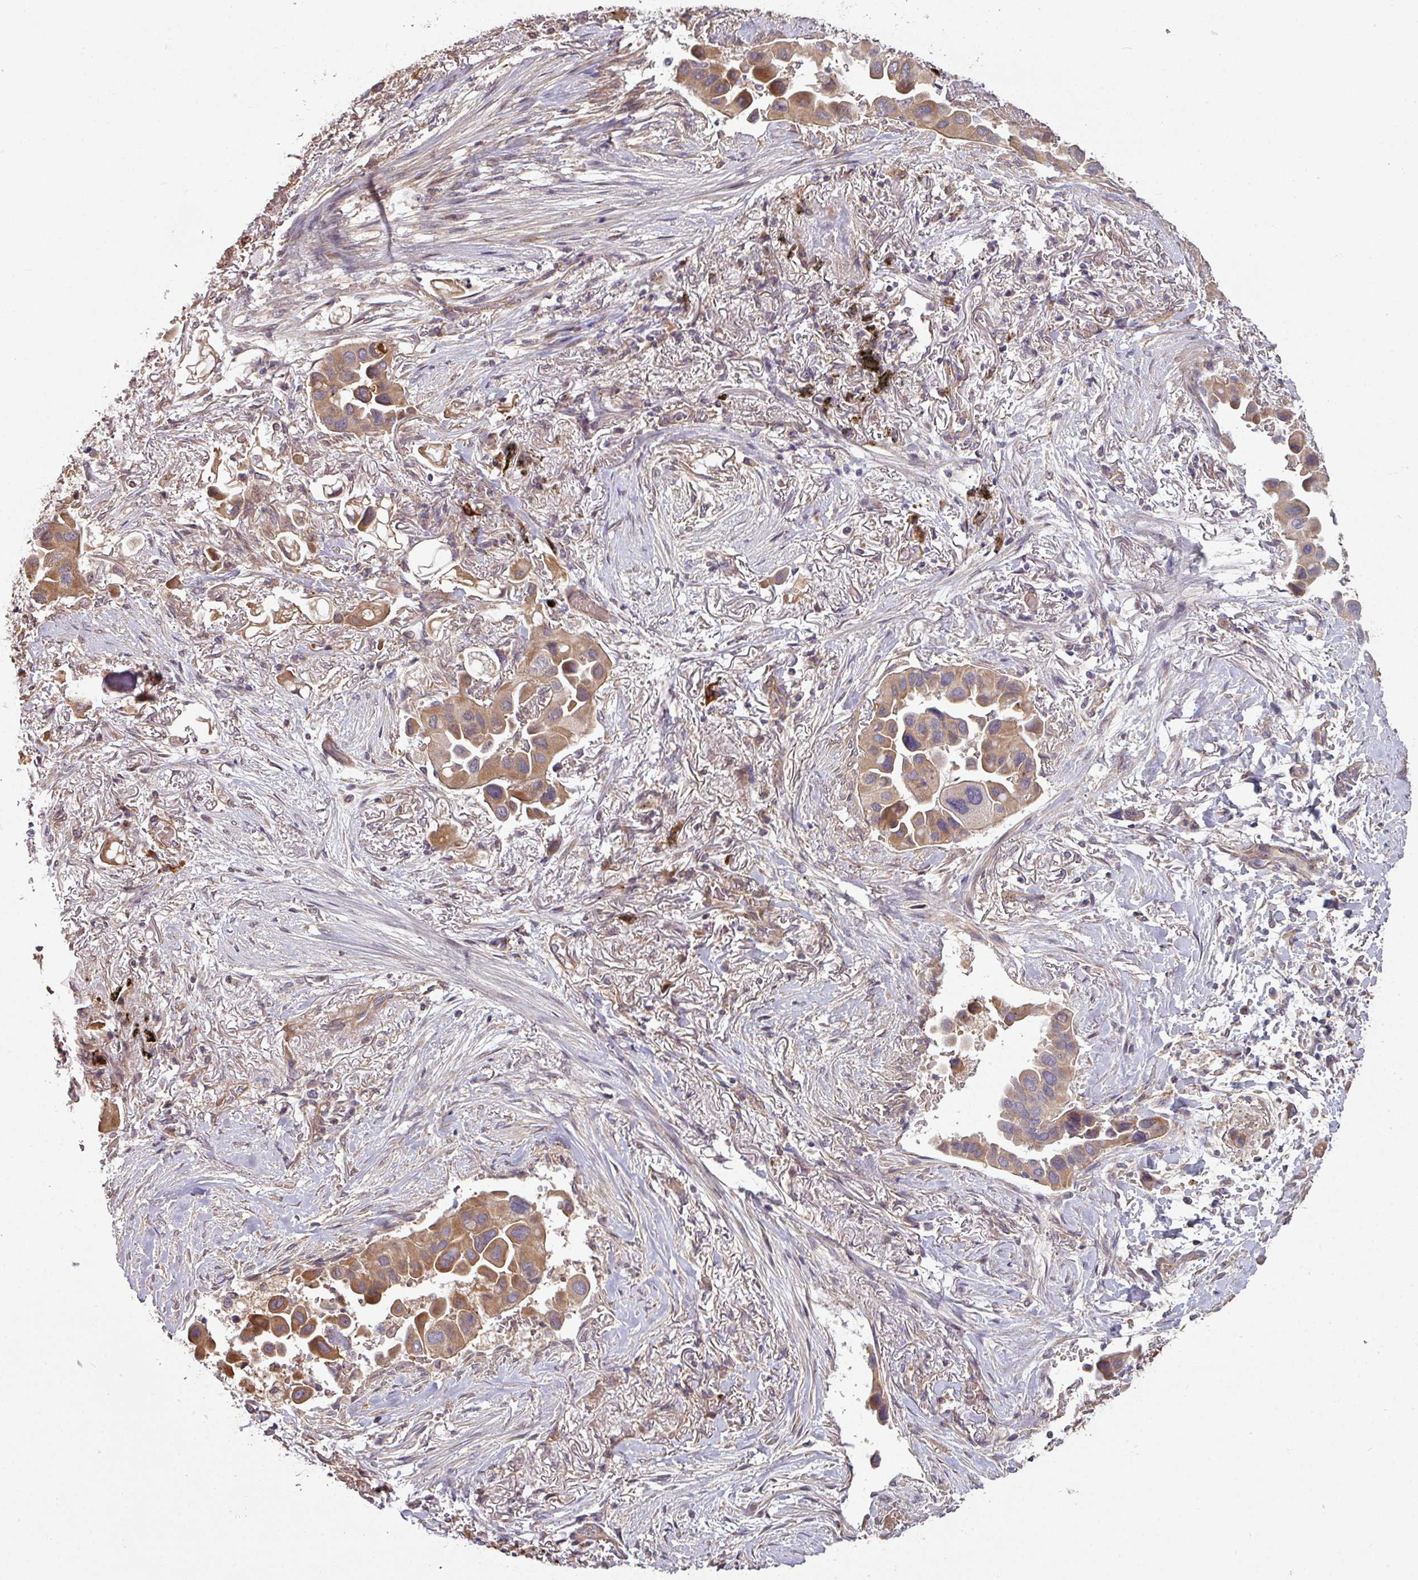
{"staining": {"intensity": "moderate", "quantity": ">75%", "location": "cytoplasmic/membranous"}, "tissue": "lung cancer", "cell_type": "Tumor cells", "image_type": "cancer", "snomed": [{"axis": "morphology", "description": "Adenocarcinoma, NOS"}, {"axis": "topography", "description": "Lung"}], "caption": "Moderate cytoplasmic/membranous staining for a protein is seen in approximately >75% of tumor cells of lung cancer (adenocarcinoma) using IHC.", "gene": "NHSL2", "patient": {"sex": "female", "age": 76}}